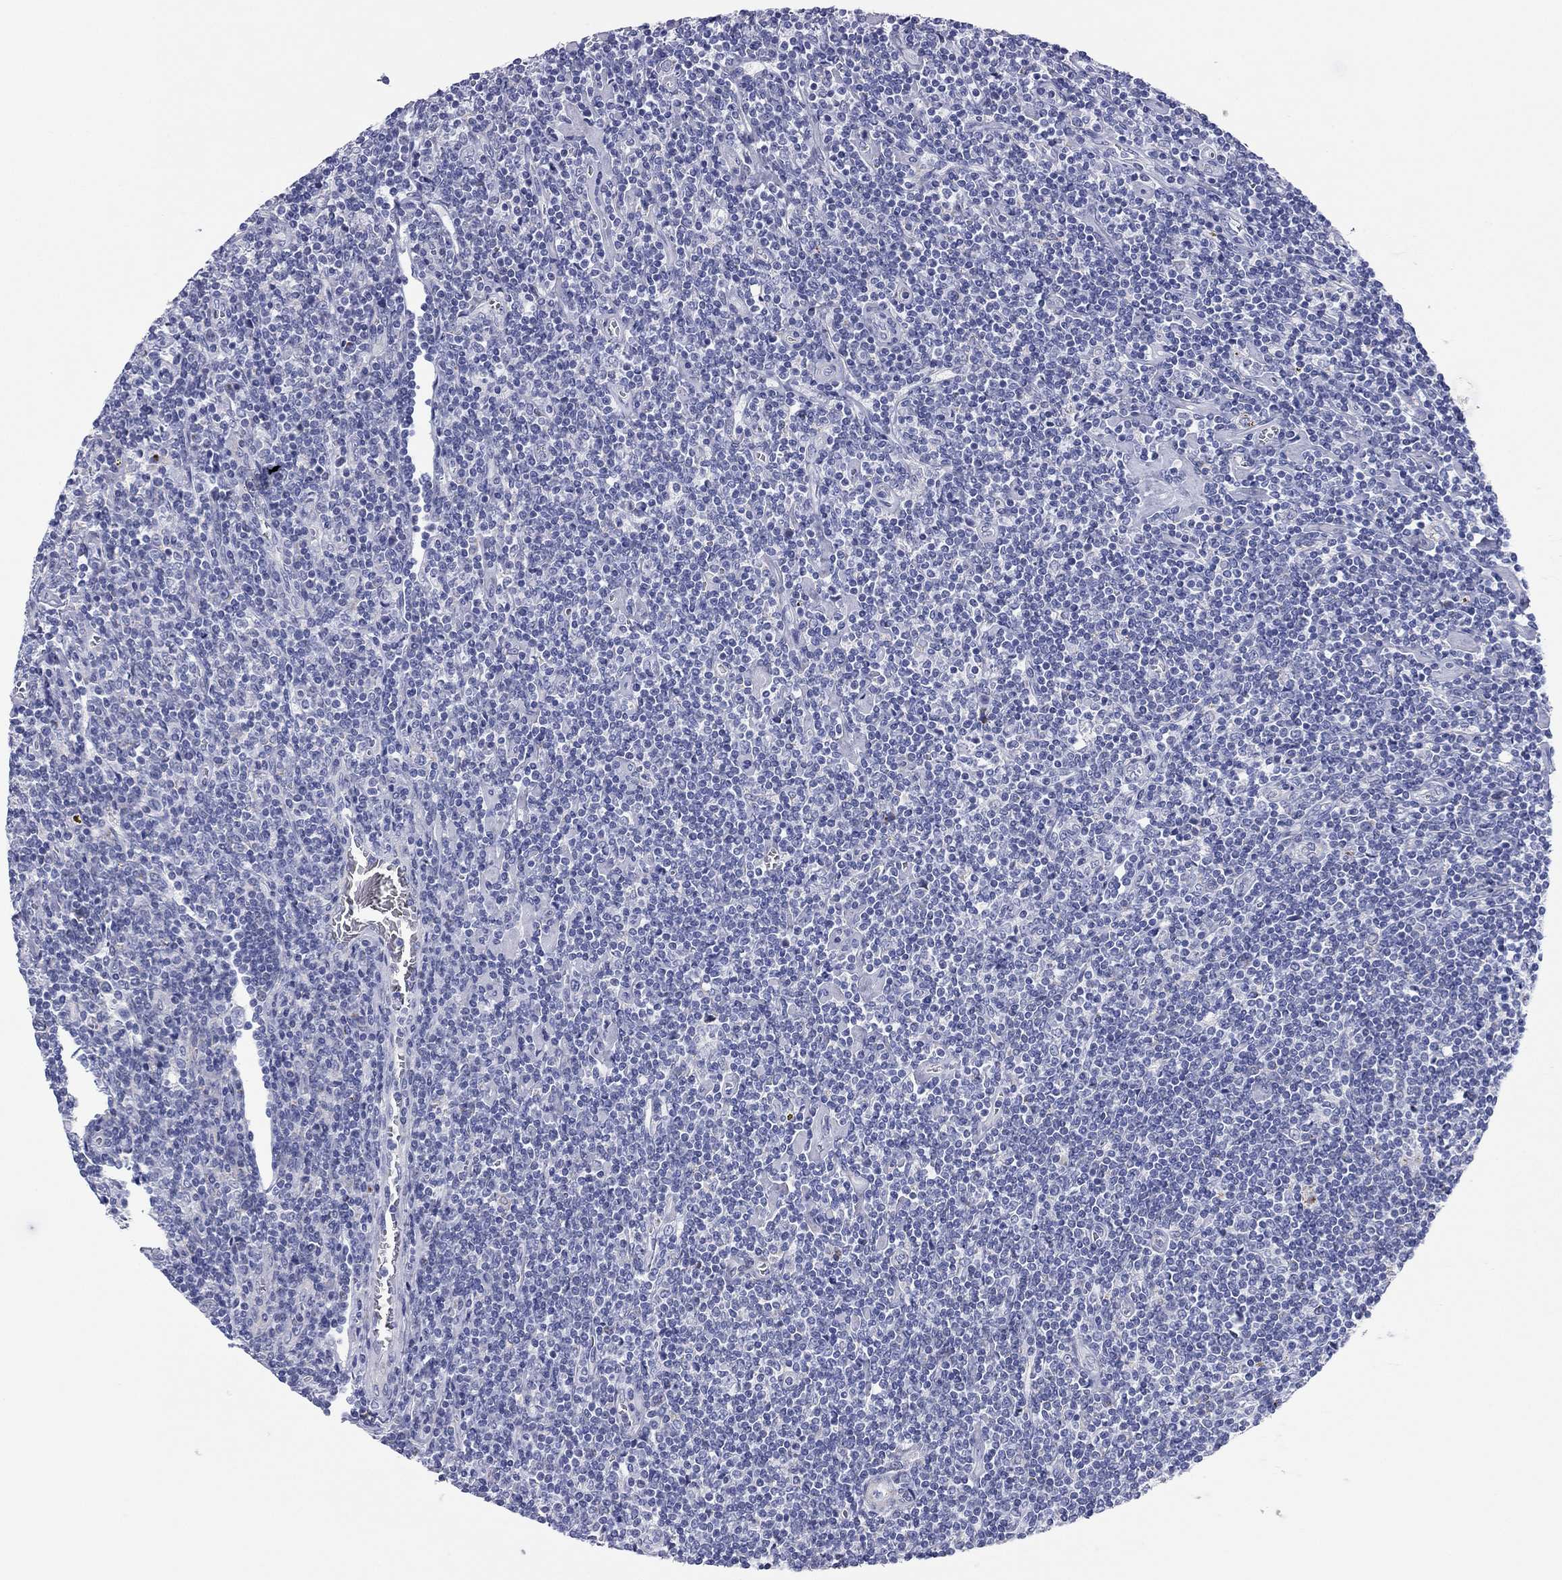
{"staining": {"intensity": "negative", "quantity": "none", "location": "none"}, "tissue": "lymphoma", "cell_type": "Tumor cells", "image_type": "cancer", "snomed": [{"axis": "morphology", "description": "Hodgkin's disease, NOS"}, {"axis": "topography", "description": "Lymph node"}], "caption": "There is no significant positivity in tumor cells of Hodgkin's disease.", "gene": "CHI3L2", "patient": {"sex": "male", "age": 40}}